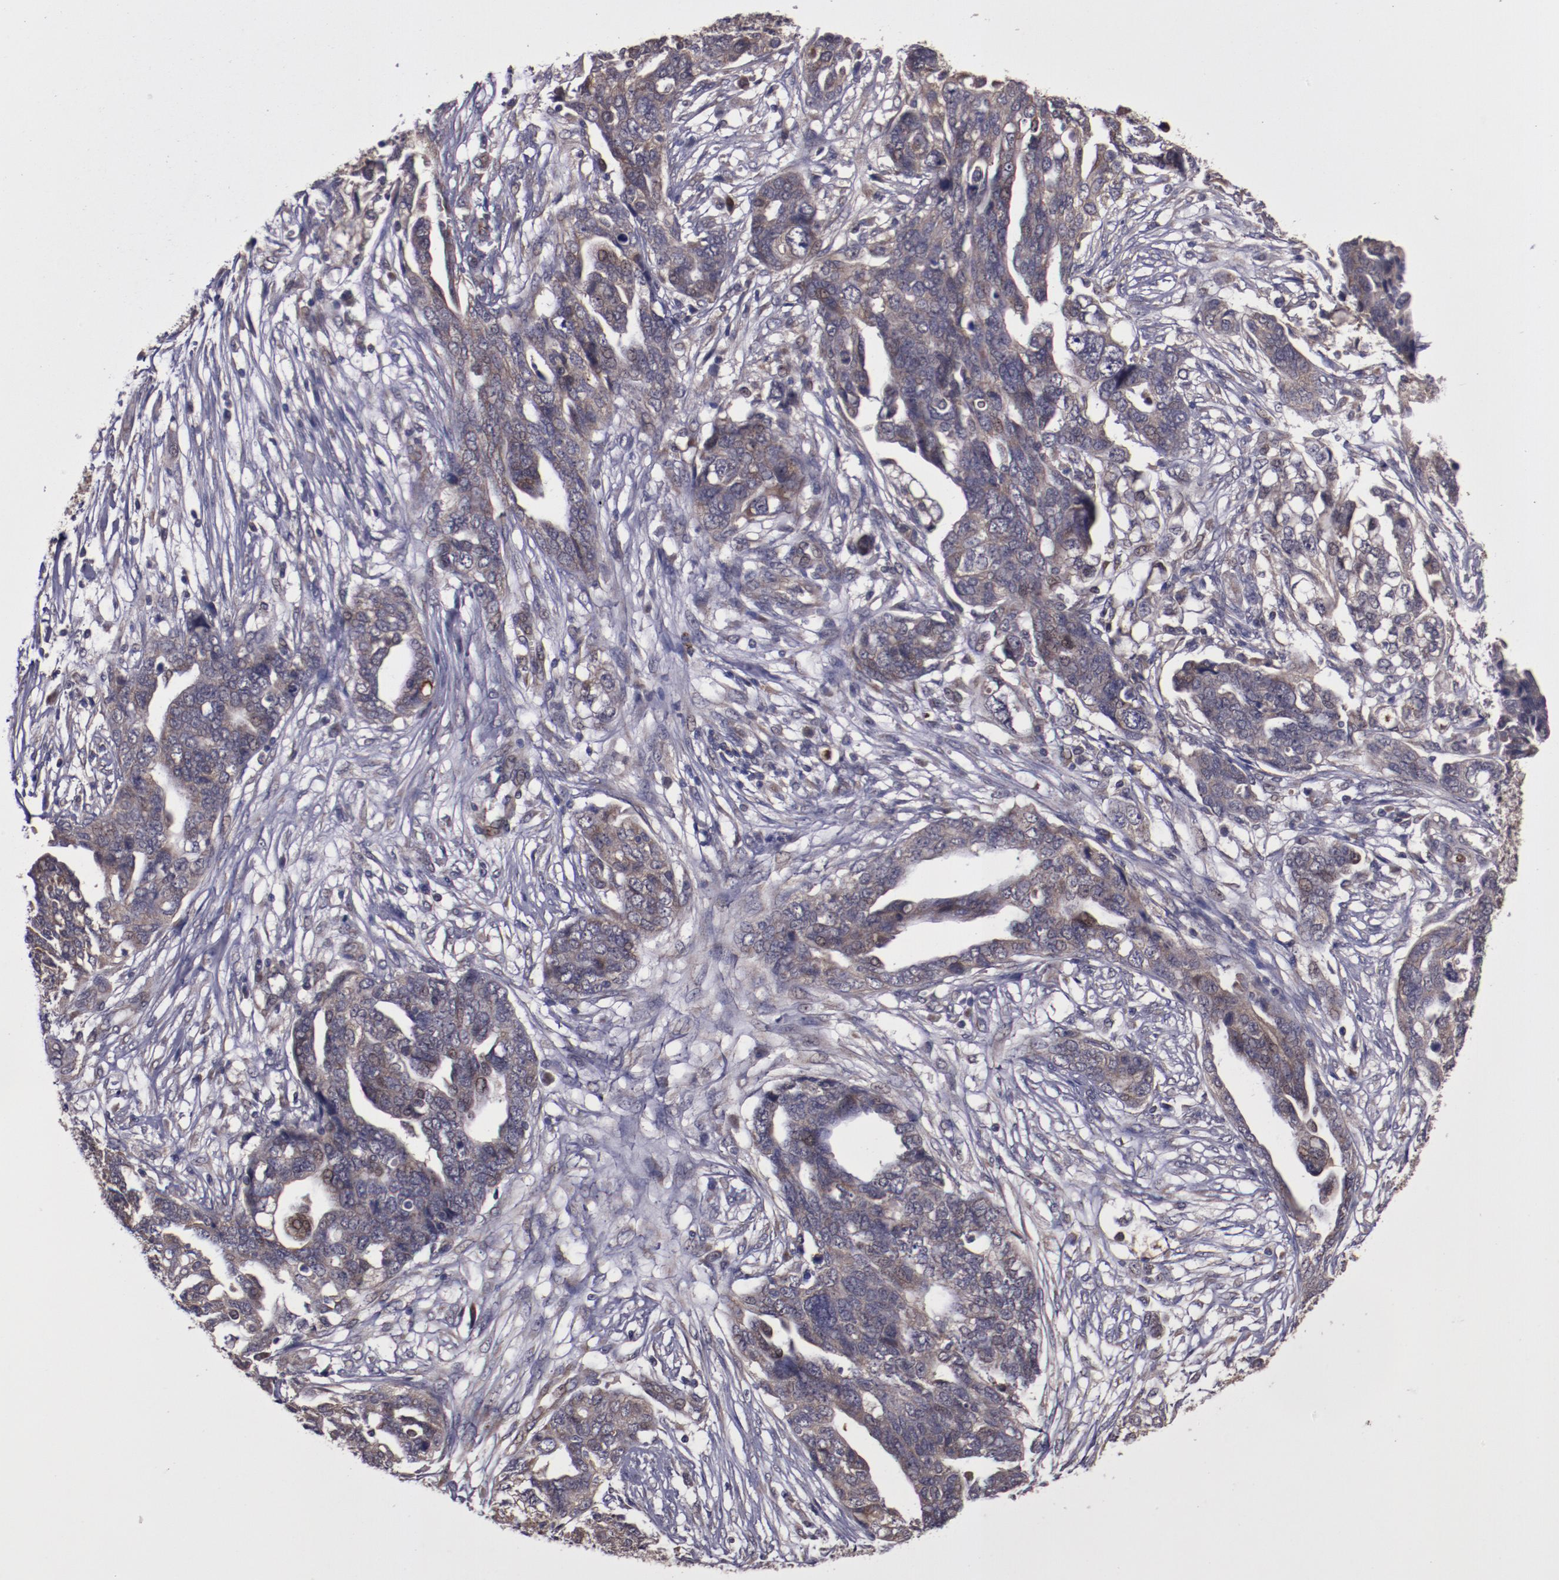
{"staining": {"intensity": "weak", "quantity": ">75%", "location": "cytoplasmic/membranous"}, "tissue": "ovarian cancer", "cell_type": "Tumor cells", "image_type": "cancer", "snomed": [{"axis": "morphology", "description": "Normal tissue, NOS"}, {"axis": "morphology", "description": "Cystadenocarcinoma, serous, NOS"}, {"axis": "topography", "description": "Fallopian tube"}, {"axis": "topography", "description": "Ovary"}], "caption": "This photomicrograph reveals immunohistochemistry staining of human serous cystadenocarcinoma (ovarian), with low weak cytoplasmic/membranous expression in approximately >75% of tumor cells.", "gene": "FTSJ1", "patient": {"sex": "female", "age": 56}}